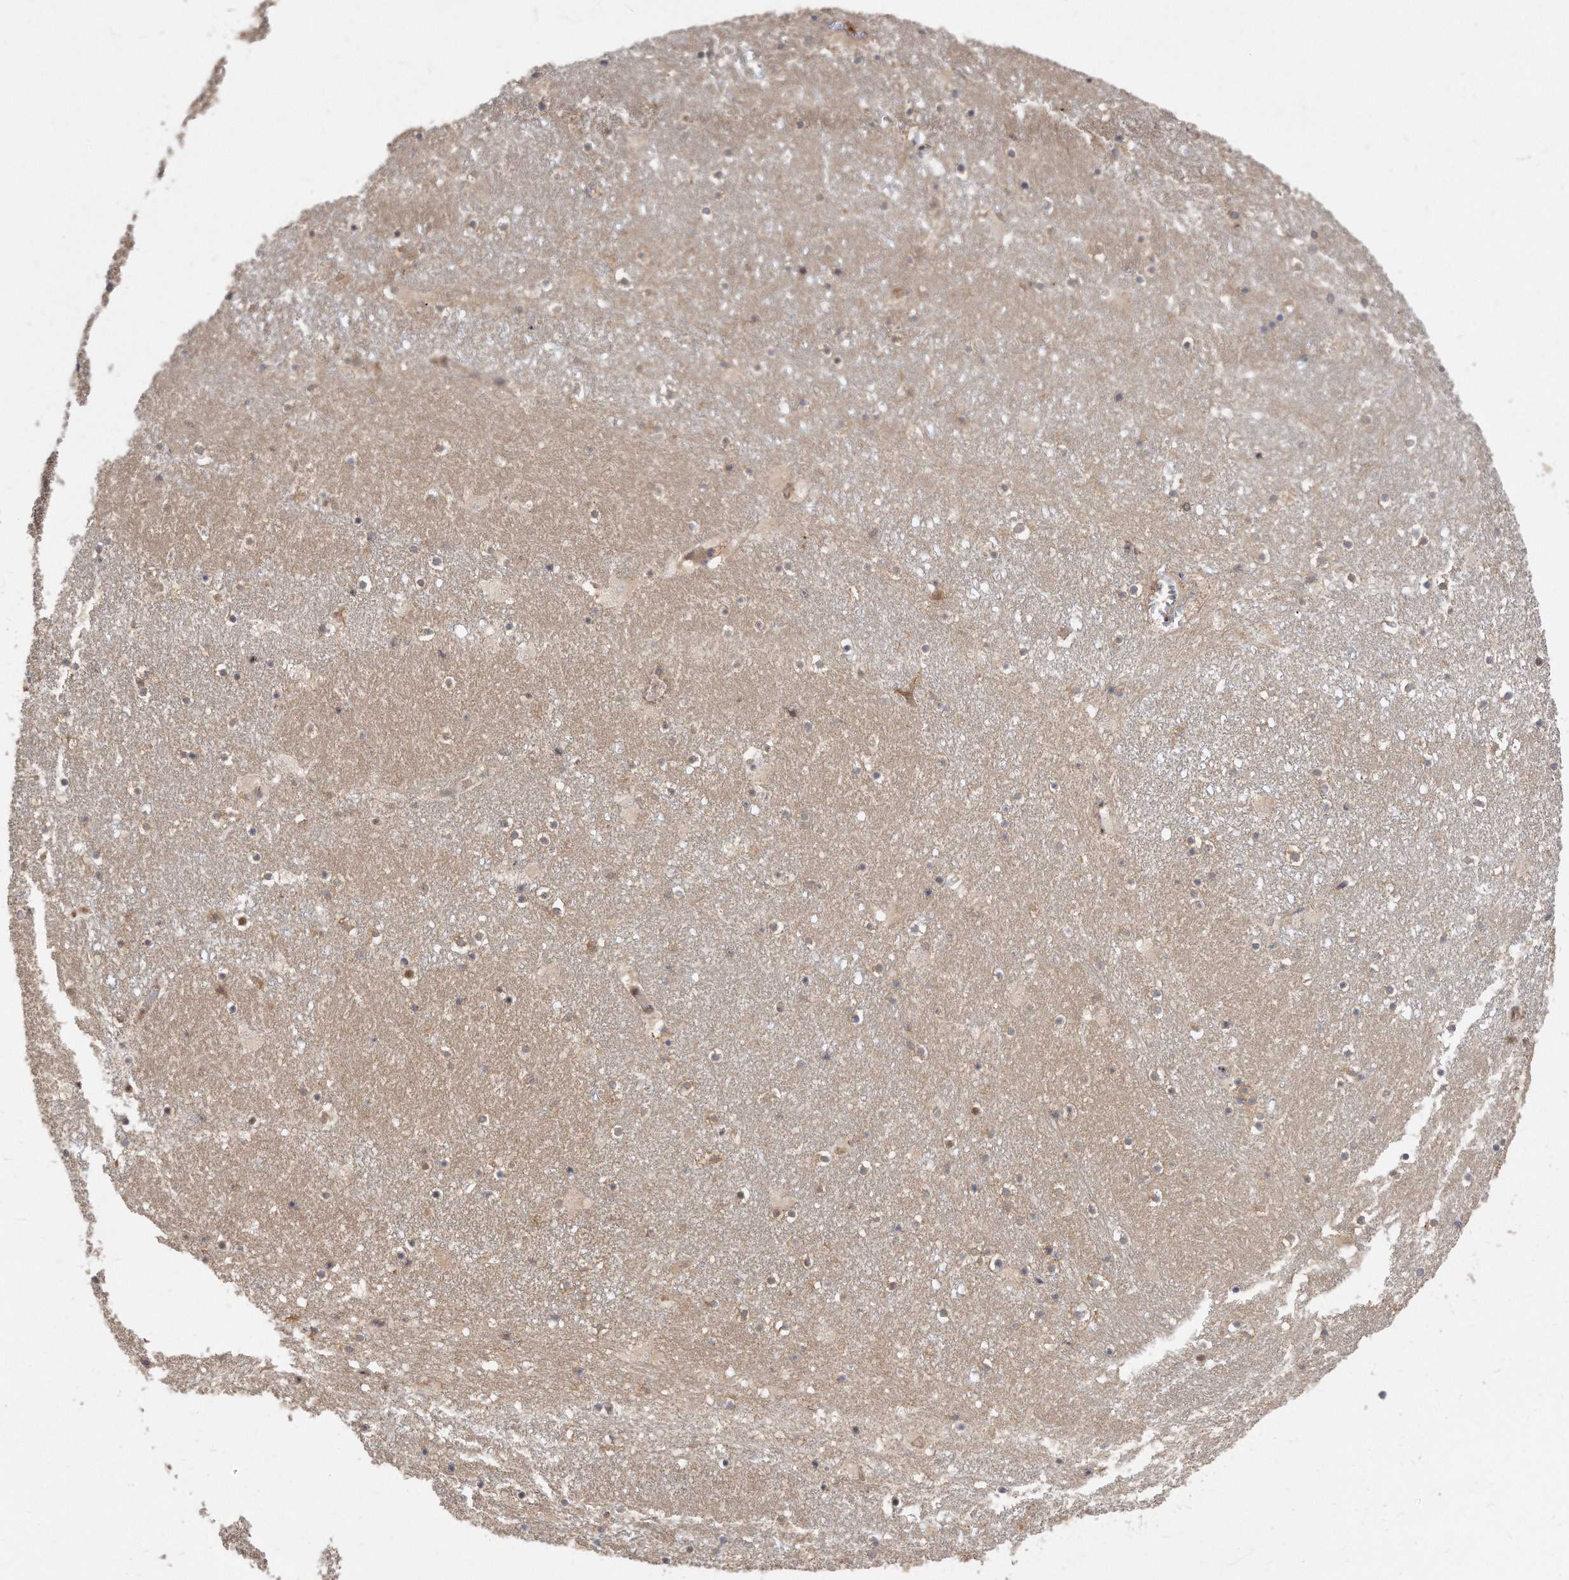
{"staining": {"intensity": "weak", "quantity": "25%-75%", "location": "cytoplasmic/membranous"}, "tissue": "caudate", "cell_type": "Glial cells", "image_type": "normal", "snomed": [{"axis": "morphology", "description": "Normal tissue, NOS"}, {"axis": "topography", "description": "Lateral ventricle wall"}], "caption": "The image shows staining of normal caudate, revealing weak cytoplasmic/membranous protein positivity (brown color) within glial cells.", "gene": "TCP1", "patient": {"sex": "male", "age": 45}}